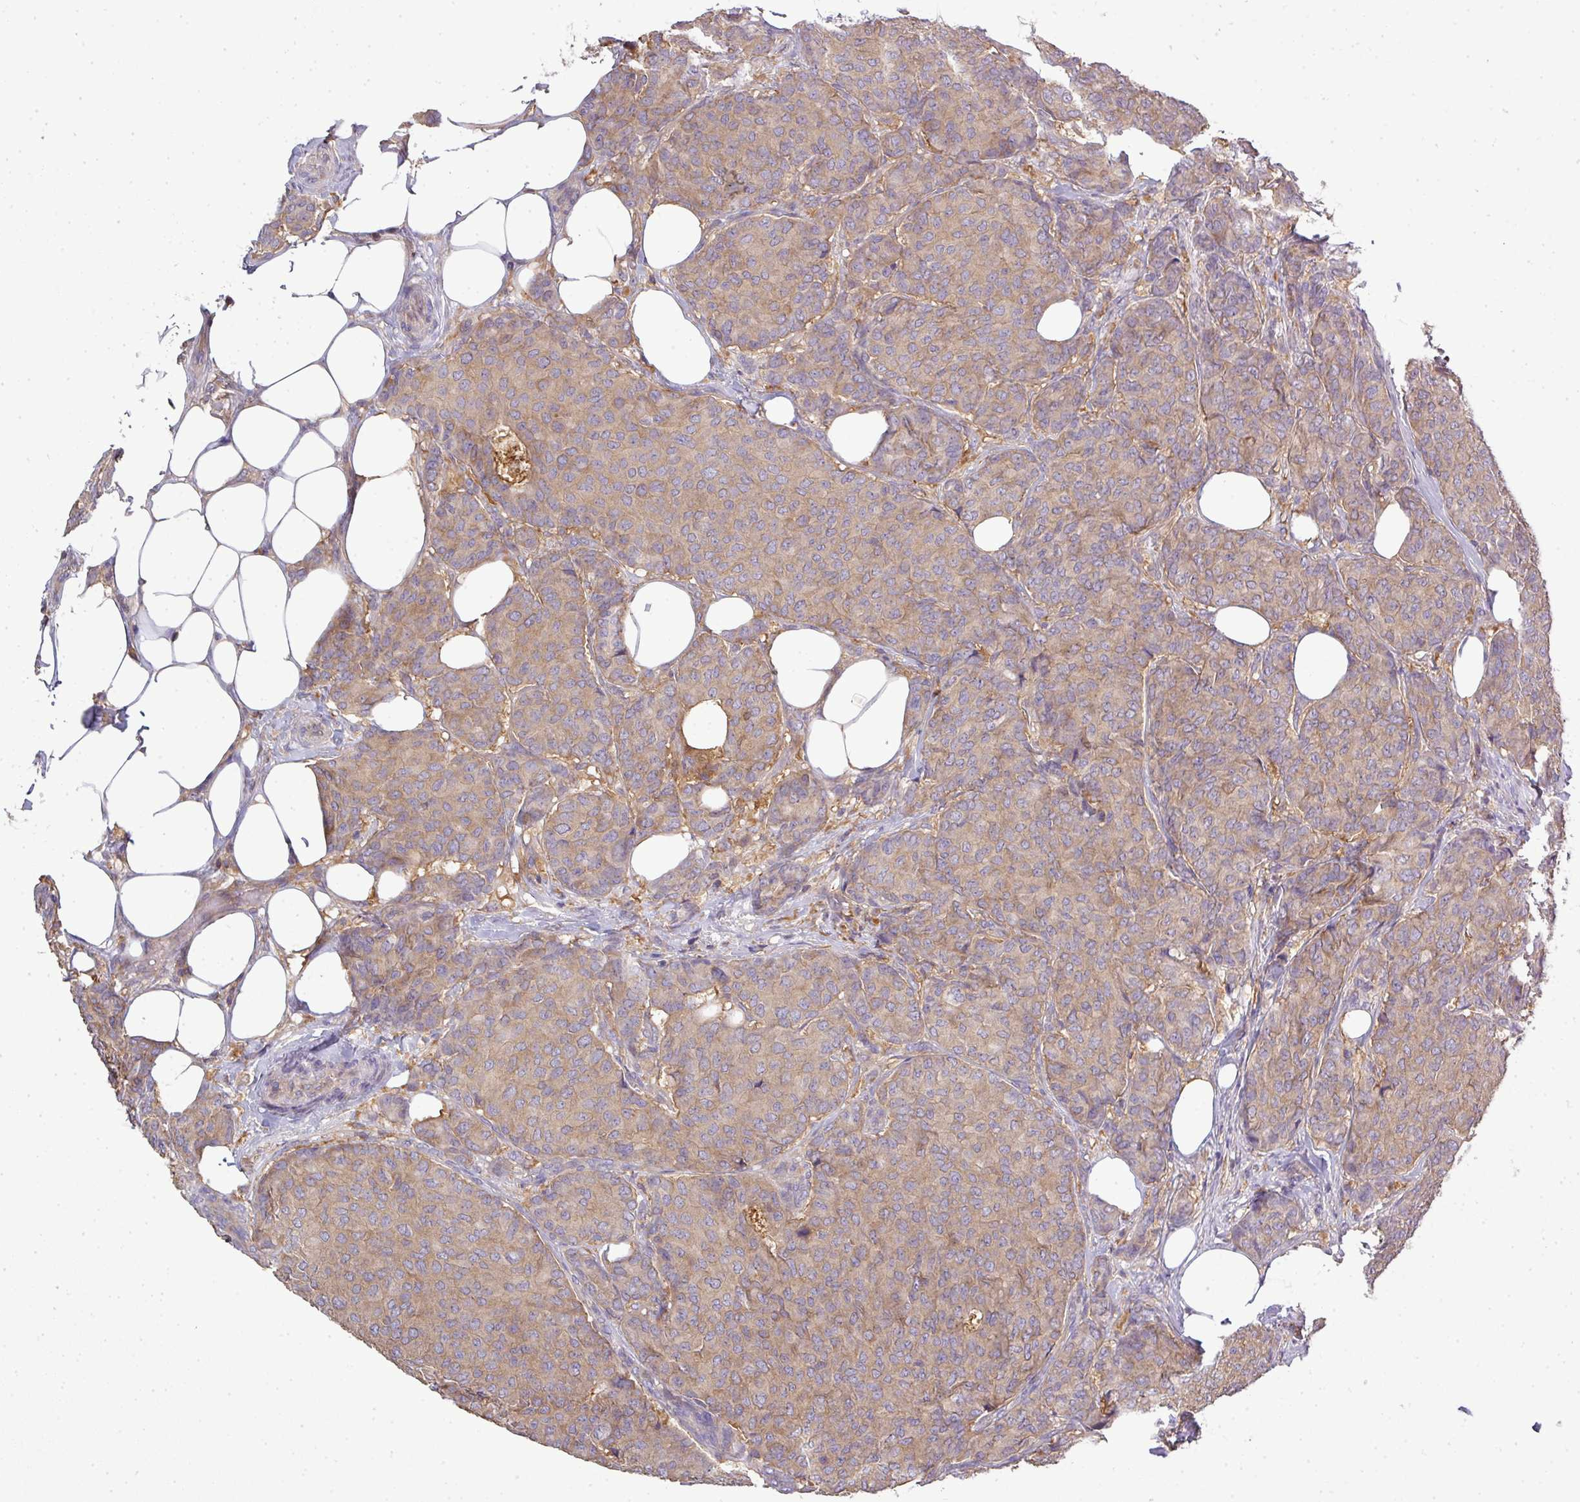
{"staining": {"intensity": "weak", "quantity": ">75%", "location": "cytoplasmic/membranous"}, "tissue": "breast cancer", "cell_type": "Tumor cells", "image_type": "cancer", "snomed": [{"axis": "morphology", "description": "Duct carcinoma"}, {"axis": "topography", "description": "Breast"}], "caption": "Breast cancer stained with a protein marker exhibits weak staining in tumor cells.", "gene": "STAT5A", "patient": {"sex": "female", "age": 75}}